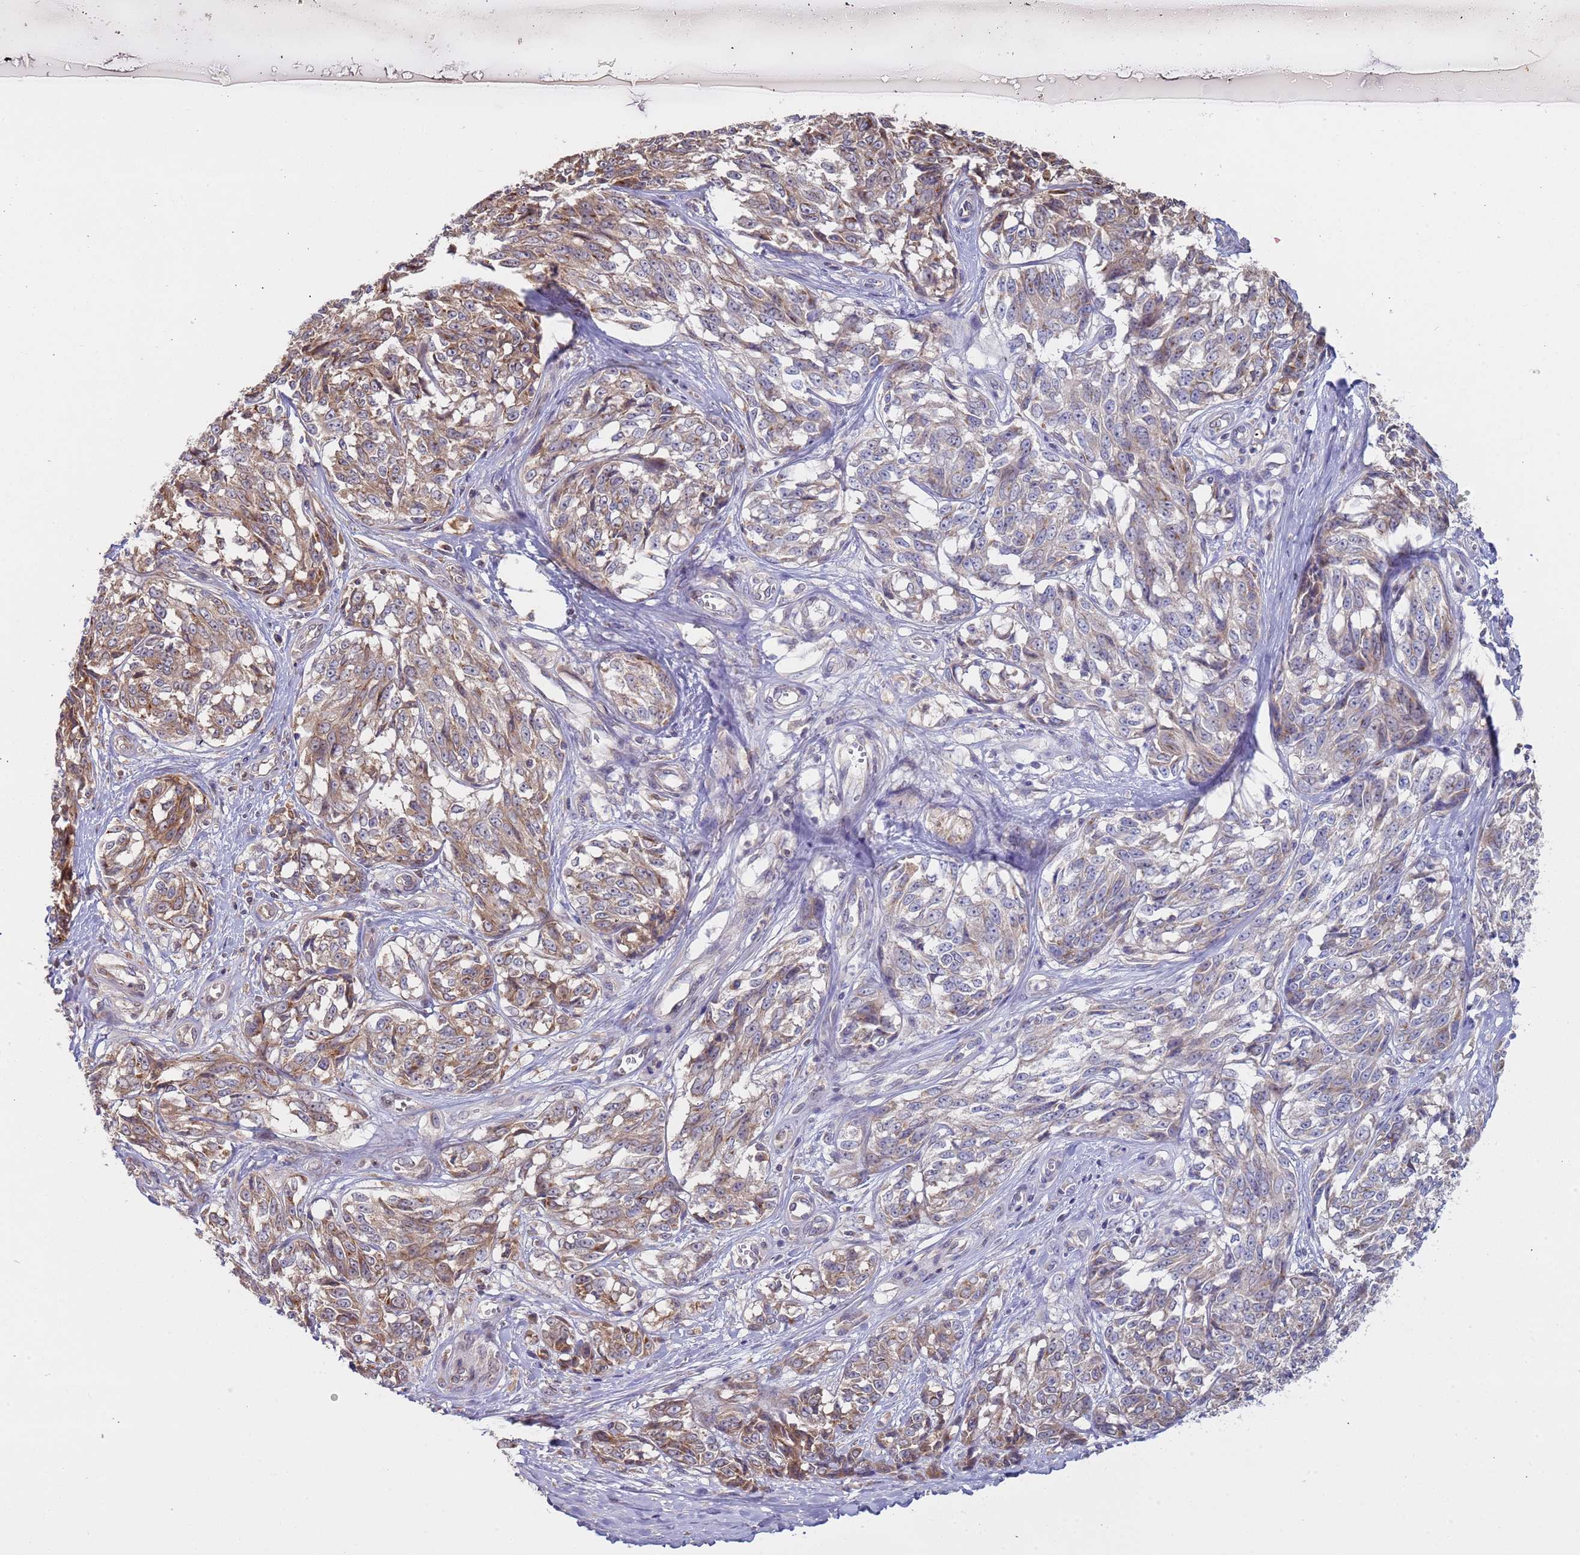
{"staining": {"intensity": "moderate", "quantity": "25%-75%", "location": "cytoplasmic/membranous"}, "tissue": "melanoma", "cell_type": "Tumor cells", "image_type": "cancer", "snomed": [{"axis": "morphology", "description": "Malignant melanoma, NOS"}, {"axis": "topography", "description": "Skin"}], "caption": "Immunohistochemical staining of human malignant melanoma displays medium levels of moderate cytoplasmic/membranous staining in approximately 25%-75% of tumor cells.", "gene": "OR5A2", "patient": {"sex": "female", "age": 64}}